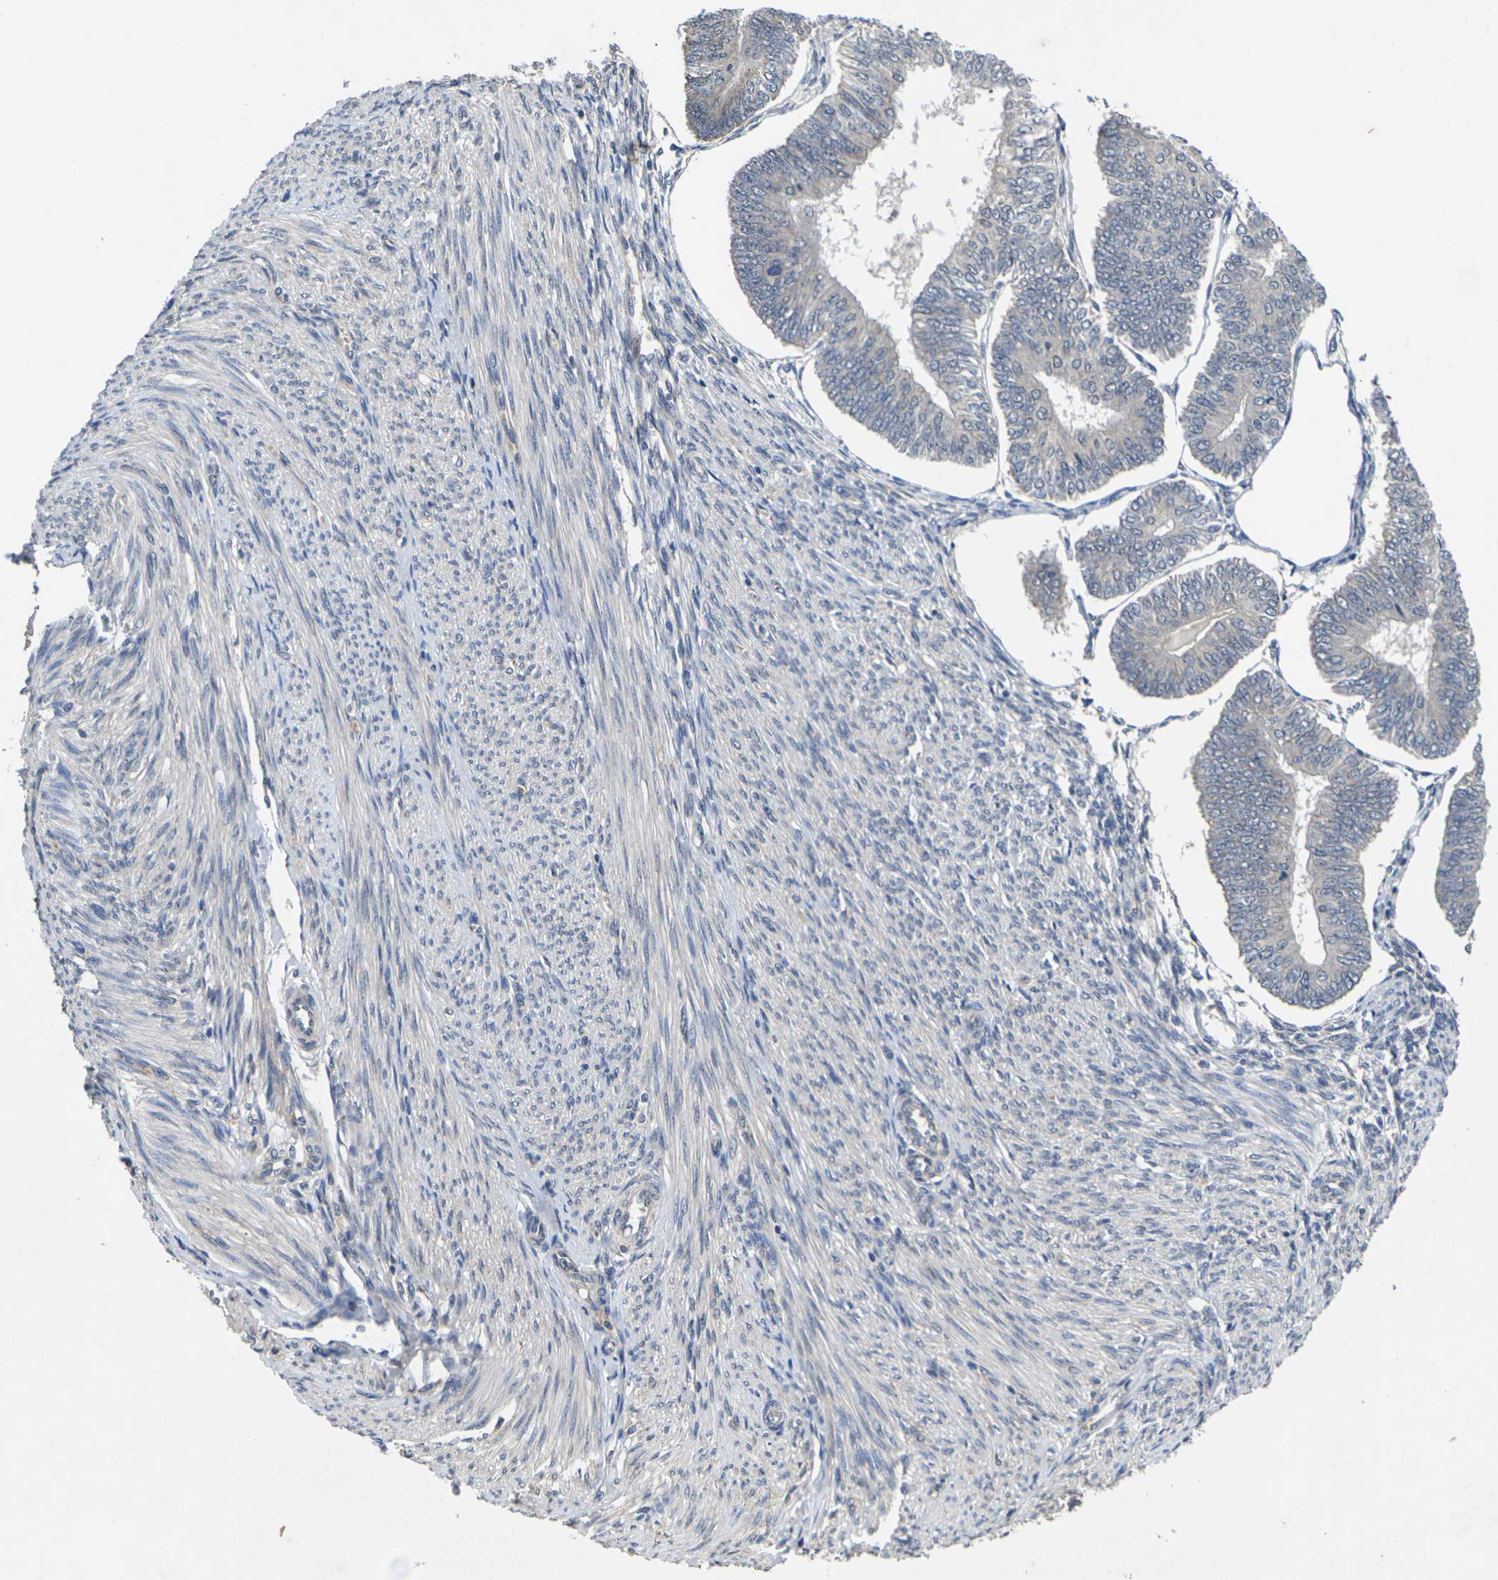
{"staining": {"intensity": "negative", "quantity": "none", "location": "none"}, "tissue": "endometrial cancer", "cell_type": "Tumor cells", "image_type": "cancer", "snomed": [{"axis": "morphology", "description": "Adenocarcinoma, NOS"}, {"axis": "topography", "description": "Endometrium"}], "caption": "A histopathology image of endometrial cancer (adenocarcinoma) stained for a protein demonstrates no brown staining in tumor cells.", "gene": "SLC2A2", "patient": {"sex": "female", "age": 58}}